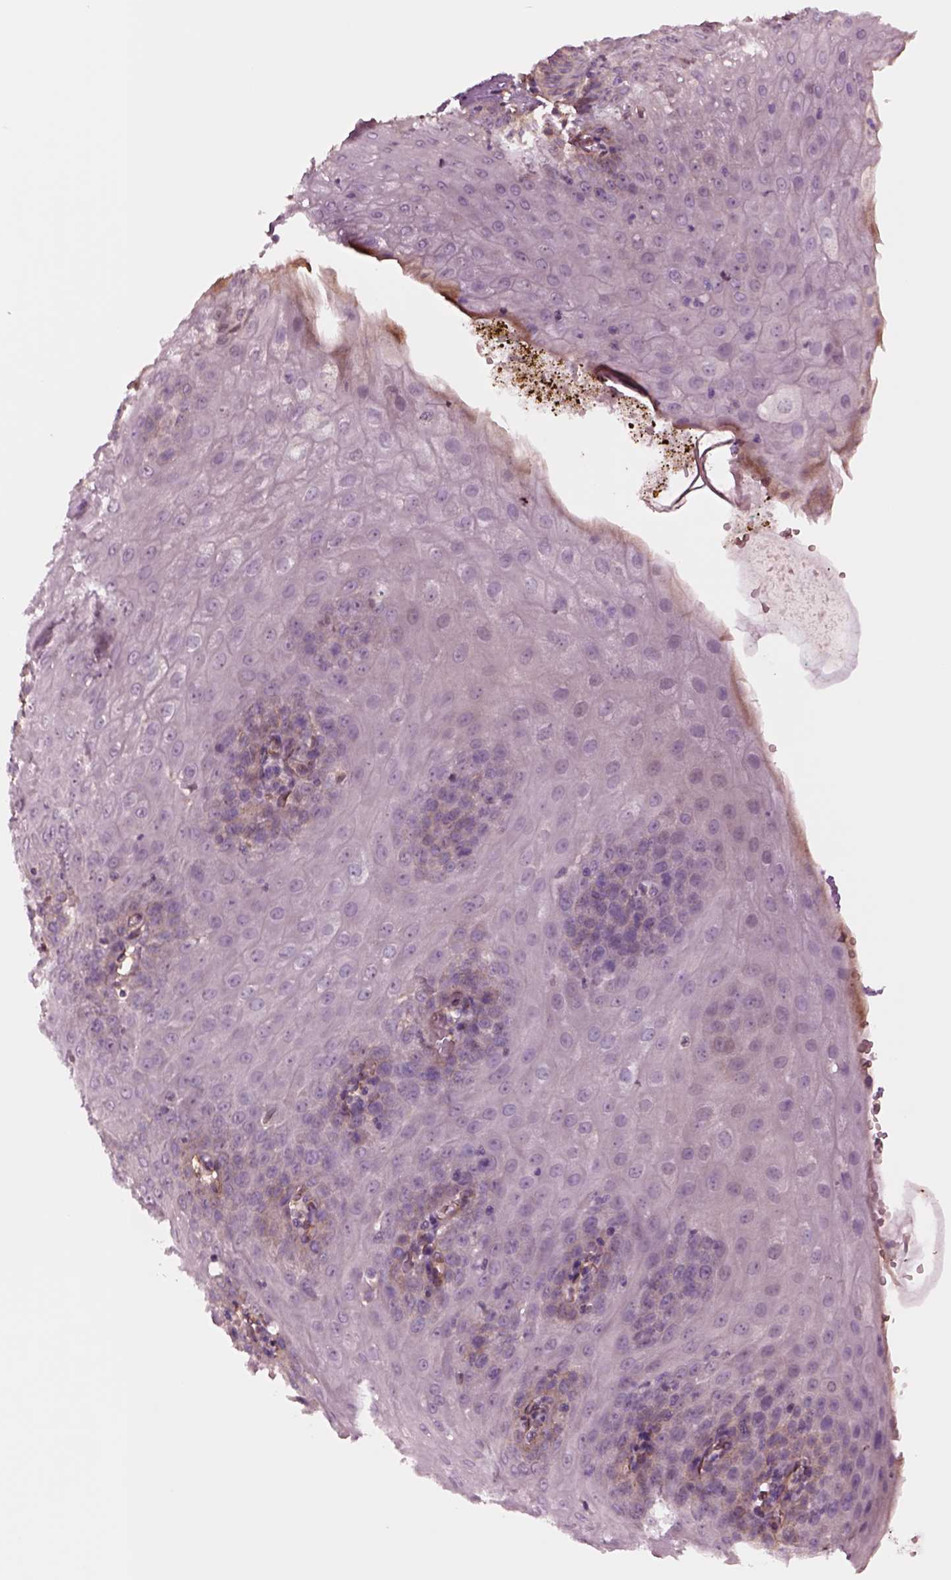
{"staining": {"intensity": "weak", "quantity": "<25%", "location": "cytoplasmic/membranous"}, "tissue": "esophagus", "cell_type": "Squamous epithelial cells", "image_type": "normal", "snomed": [{"axis": "morphology", "description": "Normal tissue, NOS"}, {"axis": "topography", "description": "Esophagus"}], "caption": "Squamous epithelial cells show no significant staining in normal esophagus.", "gene": "HTR1B", "patient": {"sex": "male", "age": 71}}